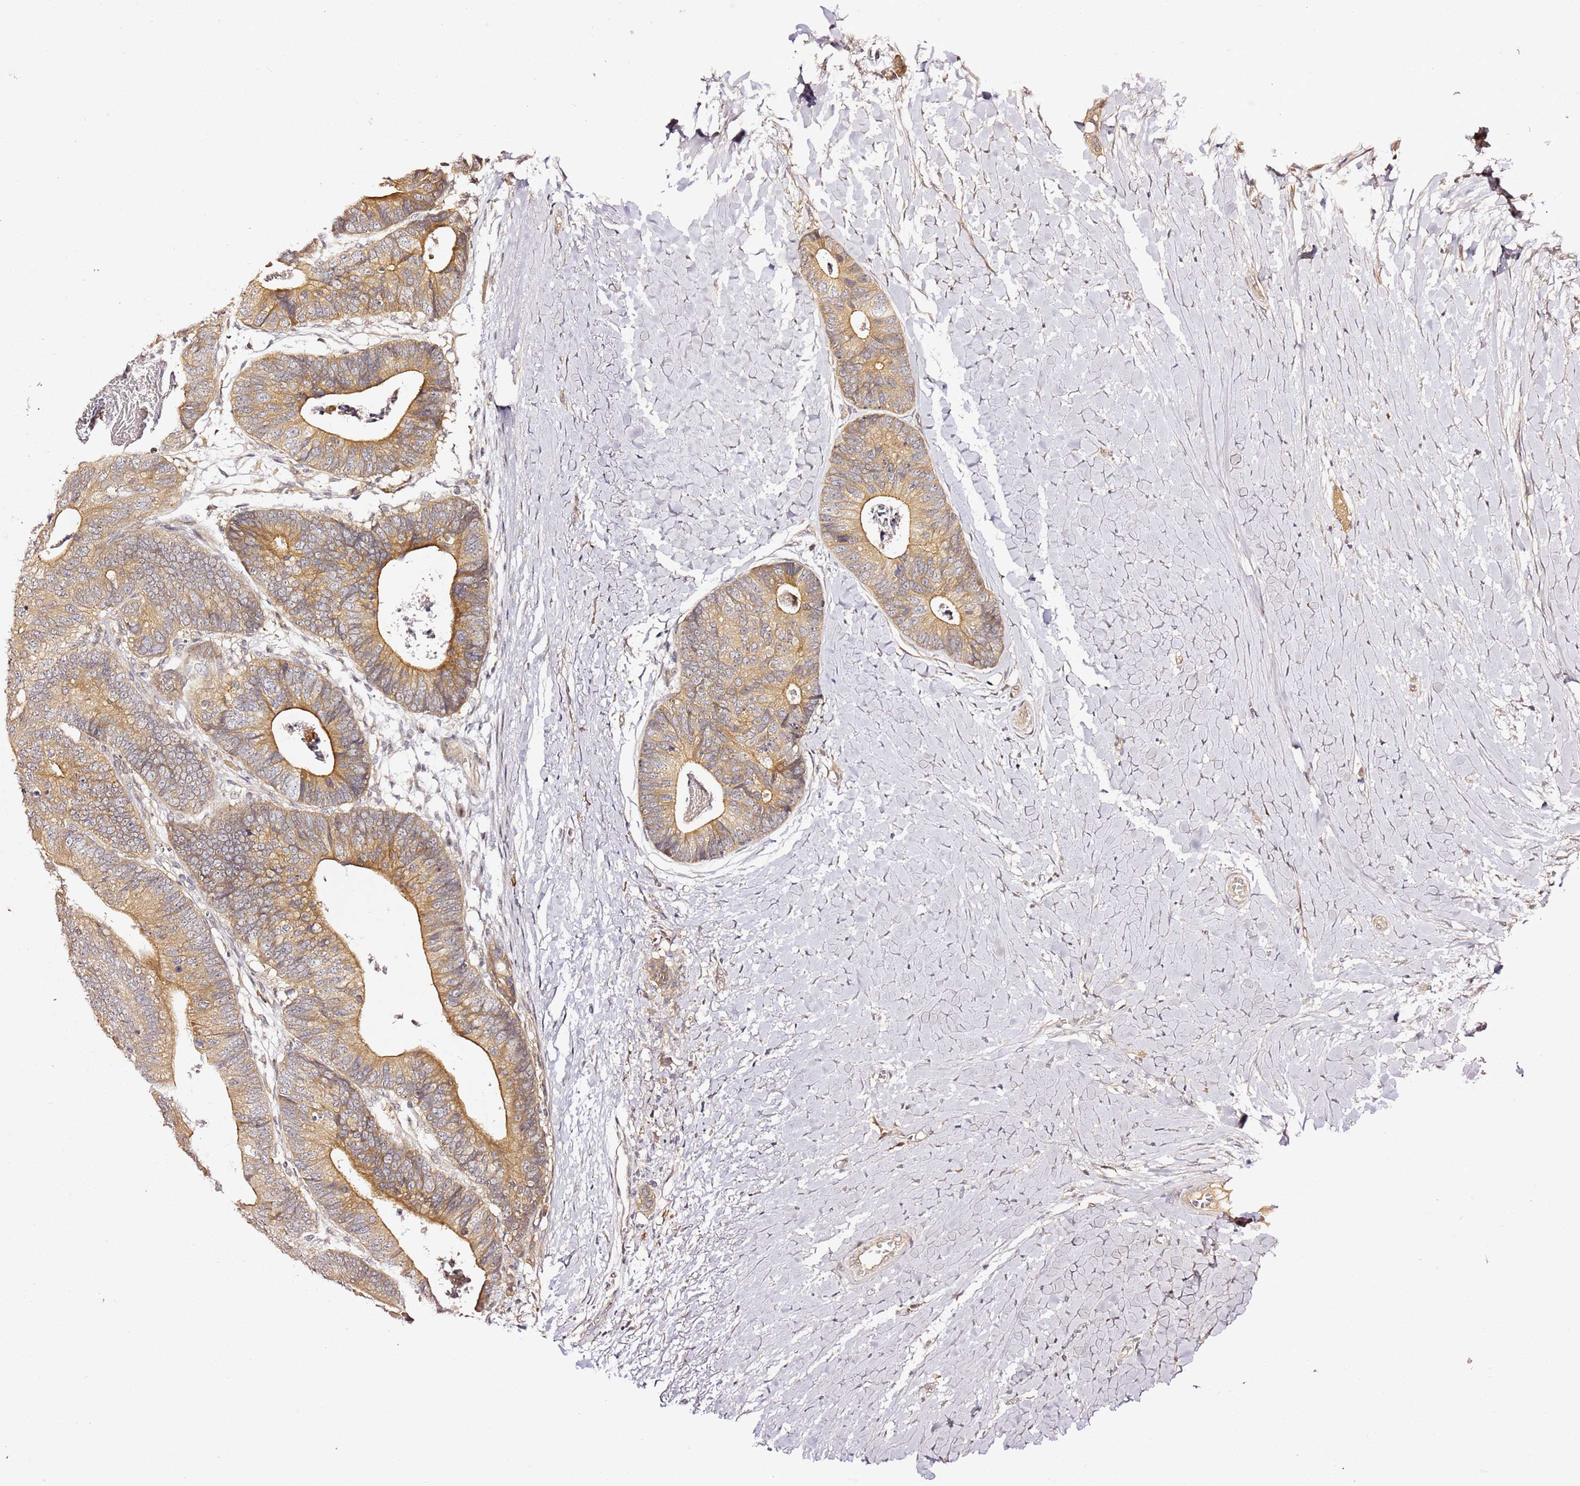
{"staining": {"intensity": "moderate", "quantity": ">75%", "location": "cytoplasmic/membranous"}, "tissue": "colorectal cancer", "cell_type": "Tumor cells", "image_type": "cancer", "snomed": [{"axis": "morphology", "description": "Adenocarcinoma, NOS"}, {"axis": "topography", "description": "Colon"}], "caption": "Brown immunohistochemical staining in colorectal cancer exhibits moderate cytoplasmic/membranous expression in about >75% of tumor cells. Immunohistochemistry stains the protein of interest in brown and the nuclei are stained blue.", "gene": "OSBPL2", "patient": {"sex": "female", "age": 57}}